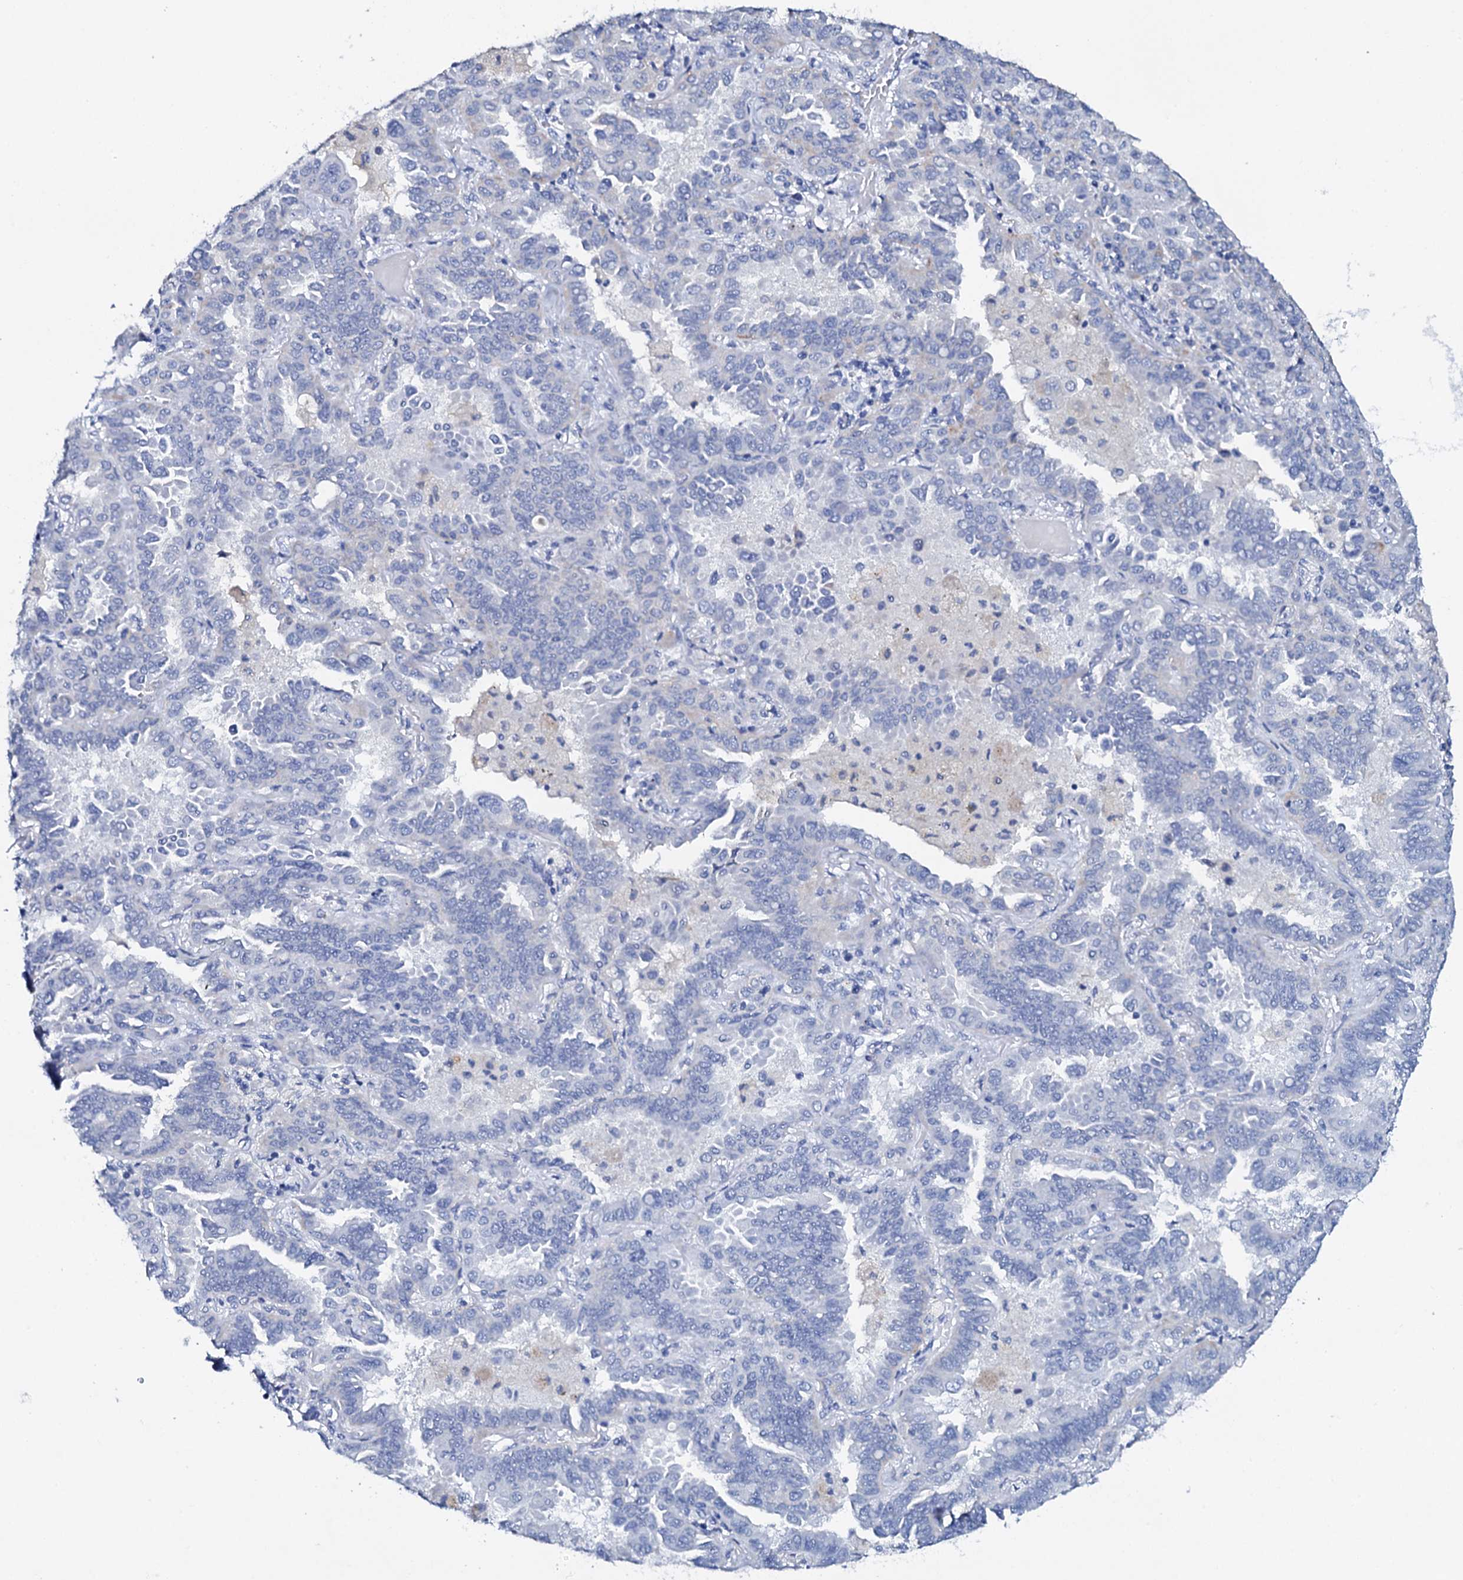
{"staining": {"intensity": "negative", "quantity": "none", "location": "none"}, "tissue": "lung cancer", "cell_type": "Tumor cells", "image_type": "cancer", "snomed": [{"axis": "morphology", "description": "Adenocarcinoma, NOS"}, {"axis": "topography", "description": "Lung"}], "caption": "The photomicrograph displays no staining of tumor cells in lung cancer (adenocarcinoma).", "gene": "FBXL16", "patient": {"sex": "male", "age": 64}}